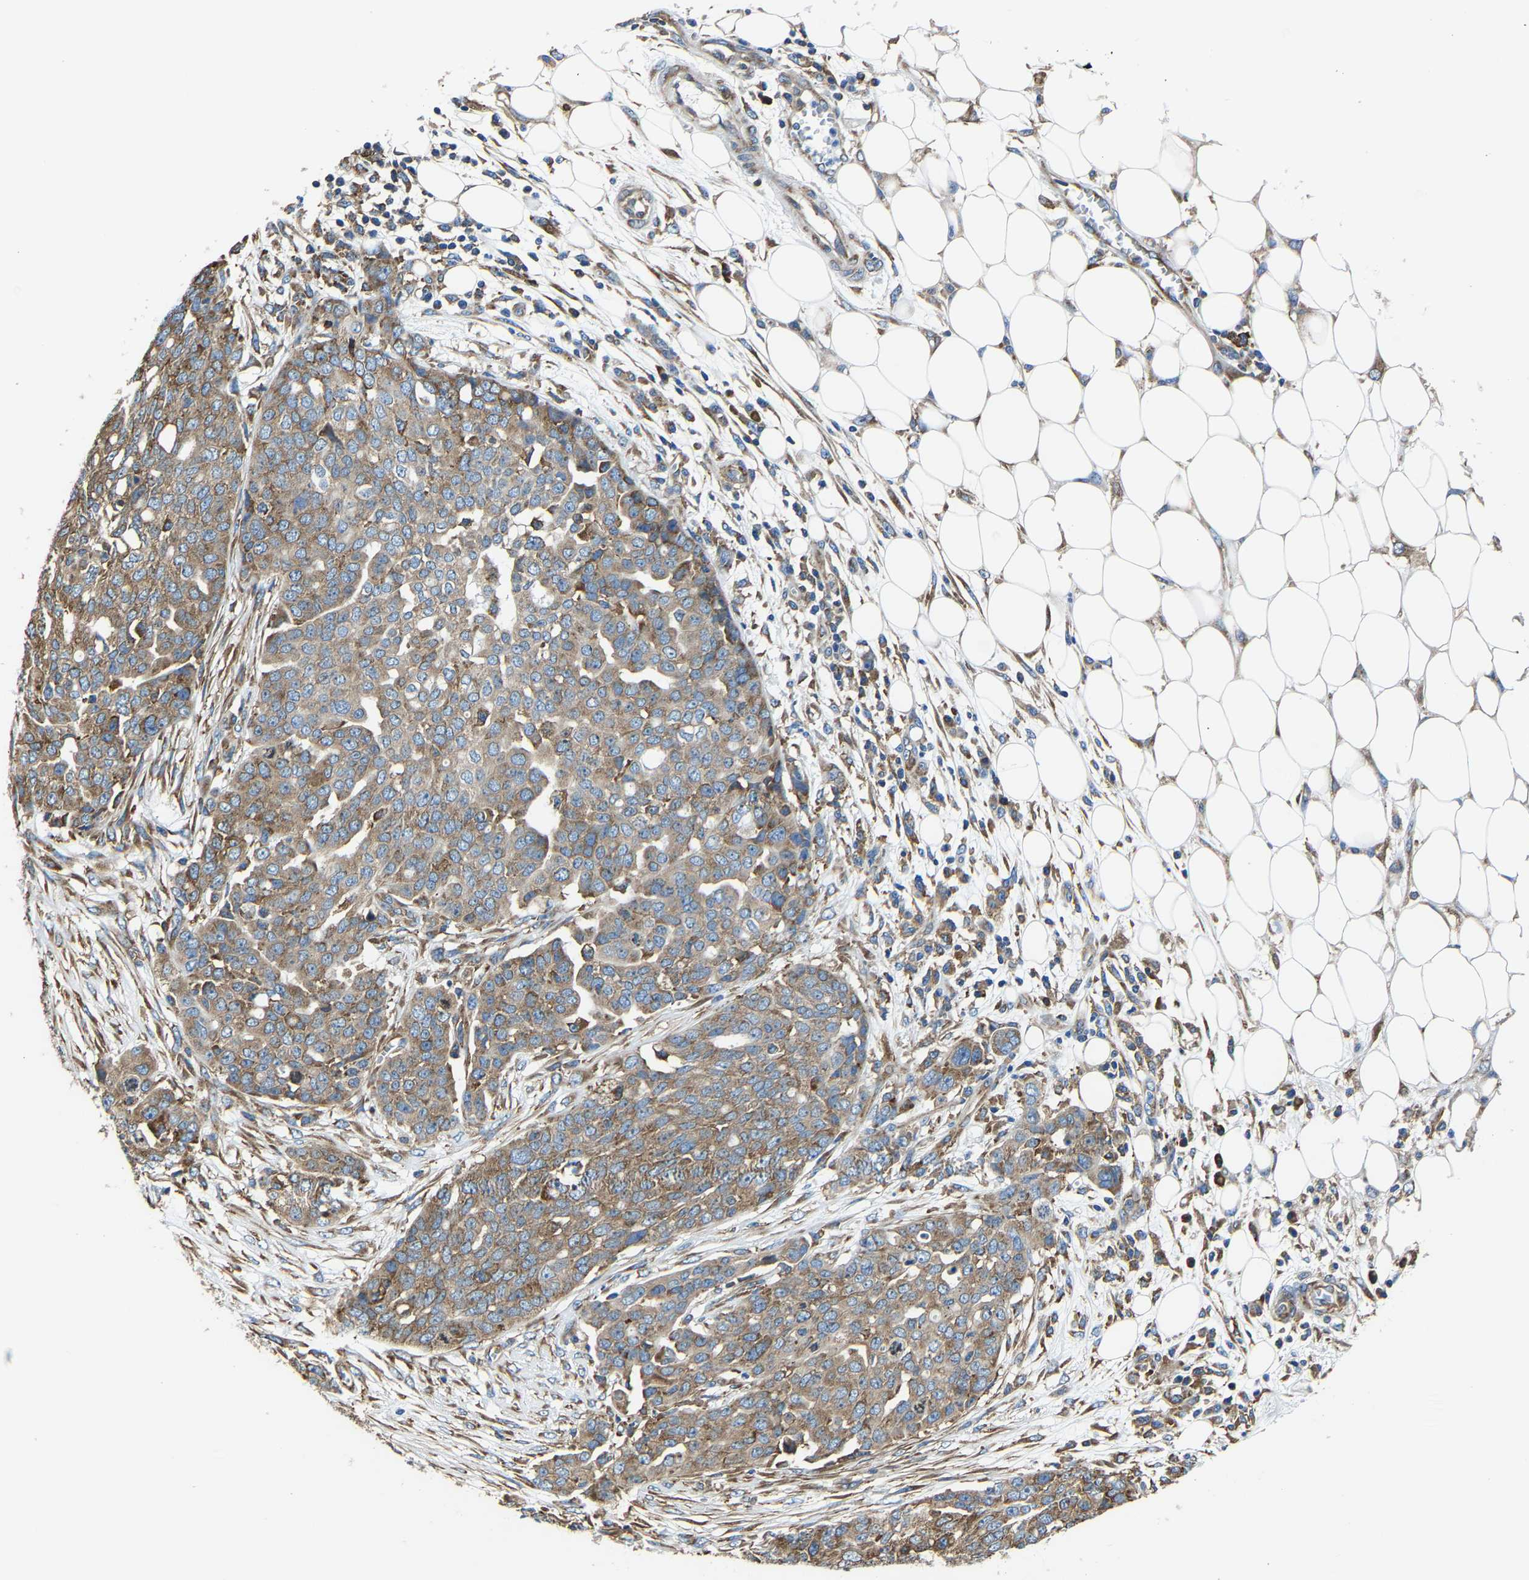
{"staining": {"intensity": "moderate", "quantity": ">75%", "location": "cytoplasmic/membranous"}, "tissue": "ovarian cancer", "cell_type": "Tumor cells", "image_type": "cancer", "snomed": [{"axis": "morphology", "description": "Cystadenocarcinoma, serous, NOS"}, {"axis": "topography", "description": "Soft tissue"}, {"axis": "topography", "description": "Ovary"}], "caption": "IHC of human ovarian cancer demonstrates medium levels of moderate cytoplasmic/membranous expression in approximately >75% of tumor cells.", "gene": "G3BP2", "patient": {"sex": "female", "age": 57}}